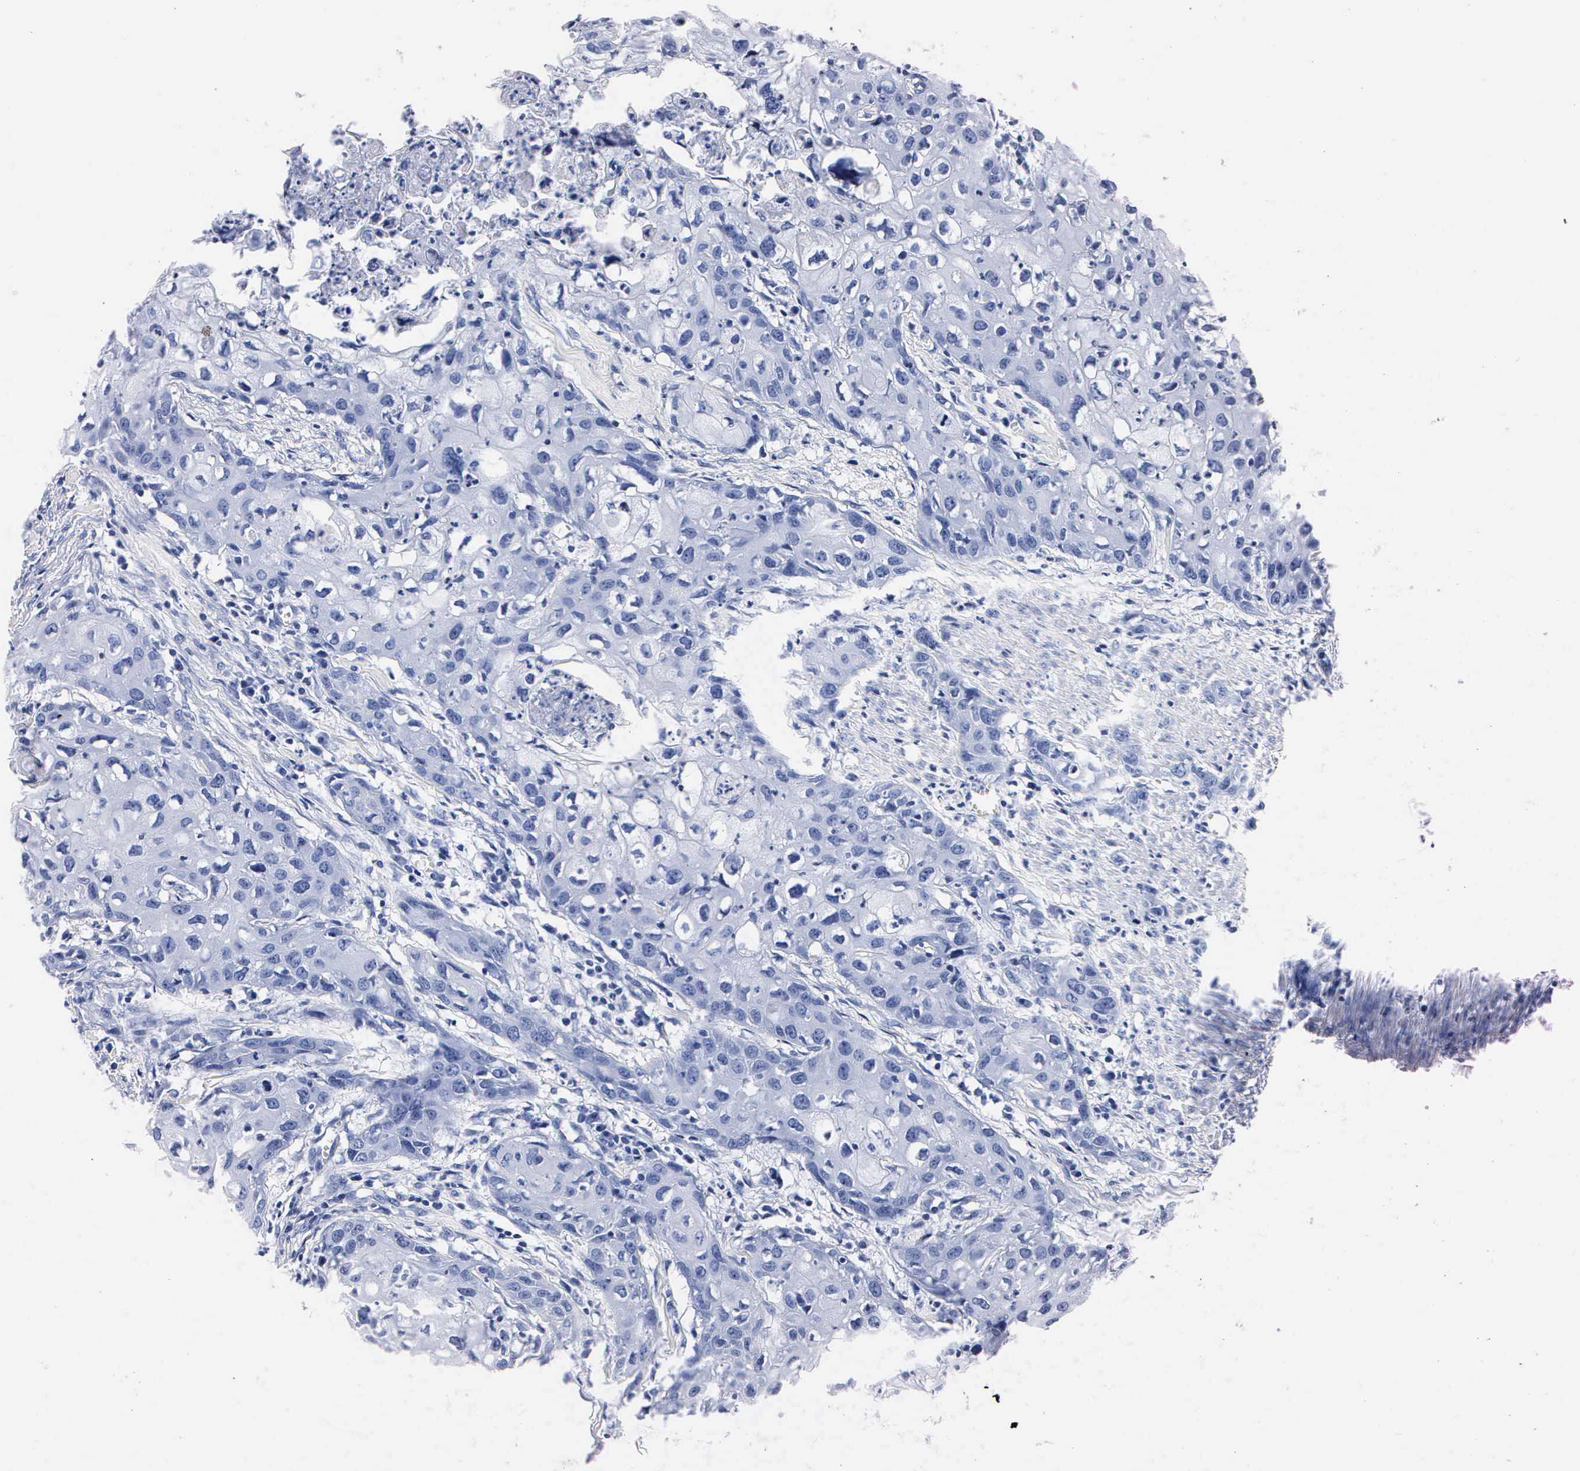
{"staining": {"intensity": "negative", "quantity": "none", "location": "none"}, "tissue": "urothelial cancer", "cell_type": "Tumor cells", "image_type": "cancer", "snomed": [{"axis": "morphology", "description": "Urothelial carcinoma, High grade"}, {"axis": "topography", "description": "Urinary bladder"}], "caption": "IHC histopathology image of neoplastic tissue: high-grade urothelial carcinoma stained with DAB (3,3'-diaminobenzidine) reveals no significant protein expression in tumor cells.", "gene": "MB", "patient": {"sex": "male", "age": 54}}